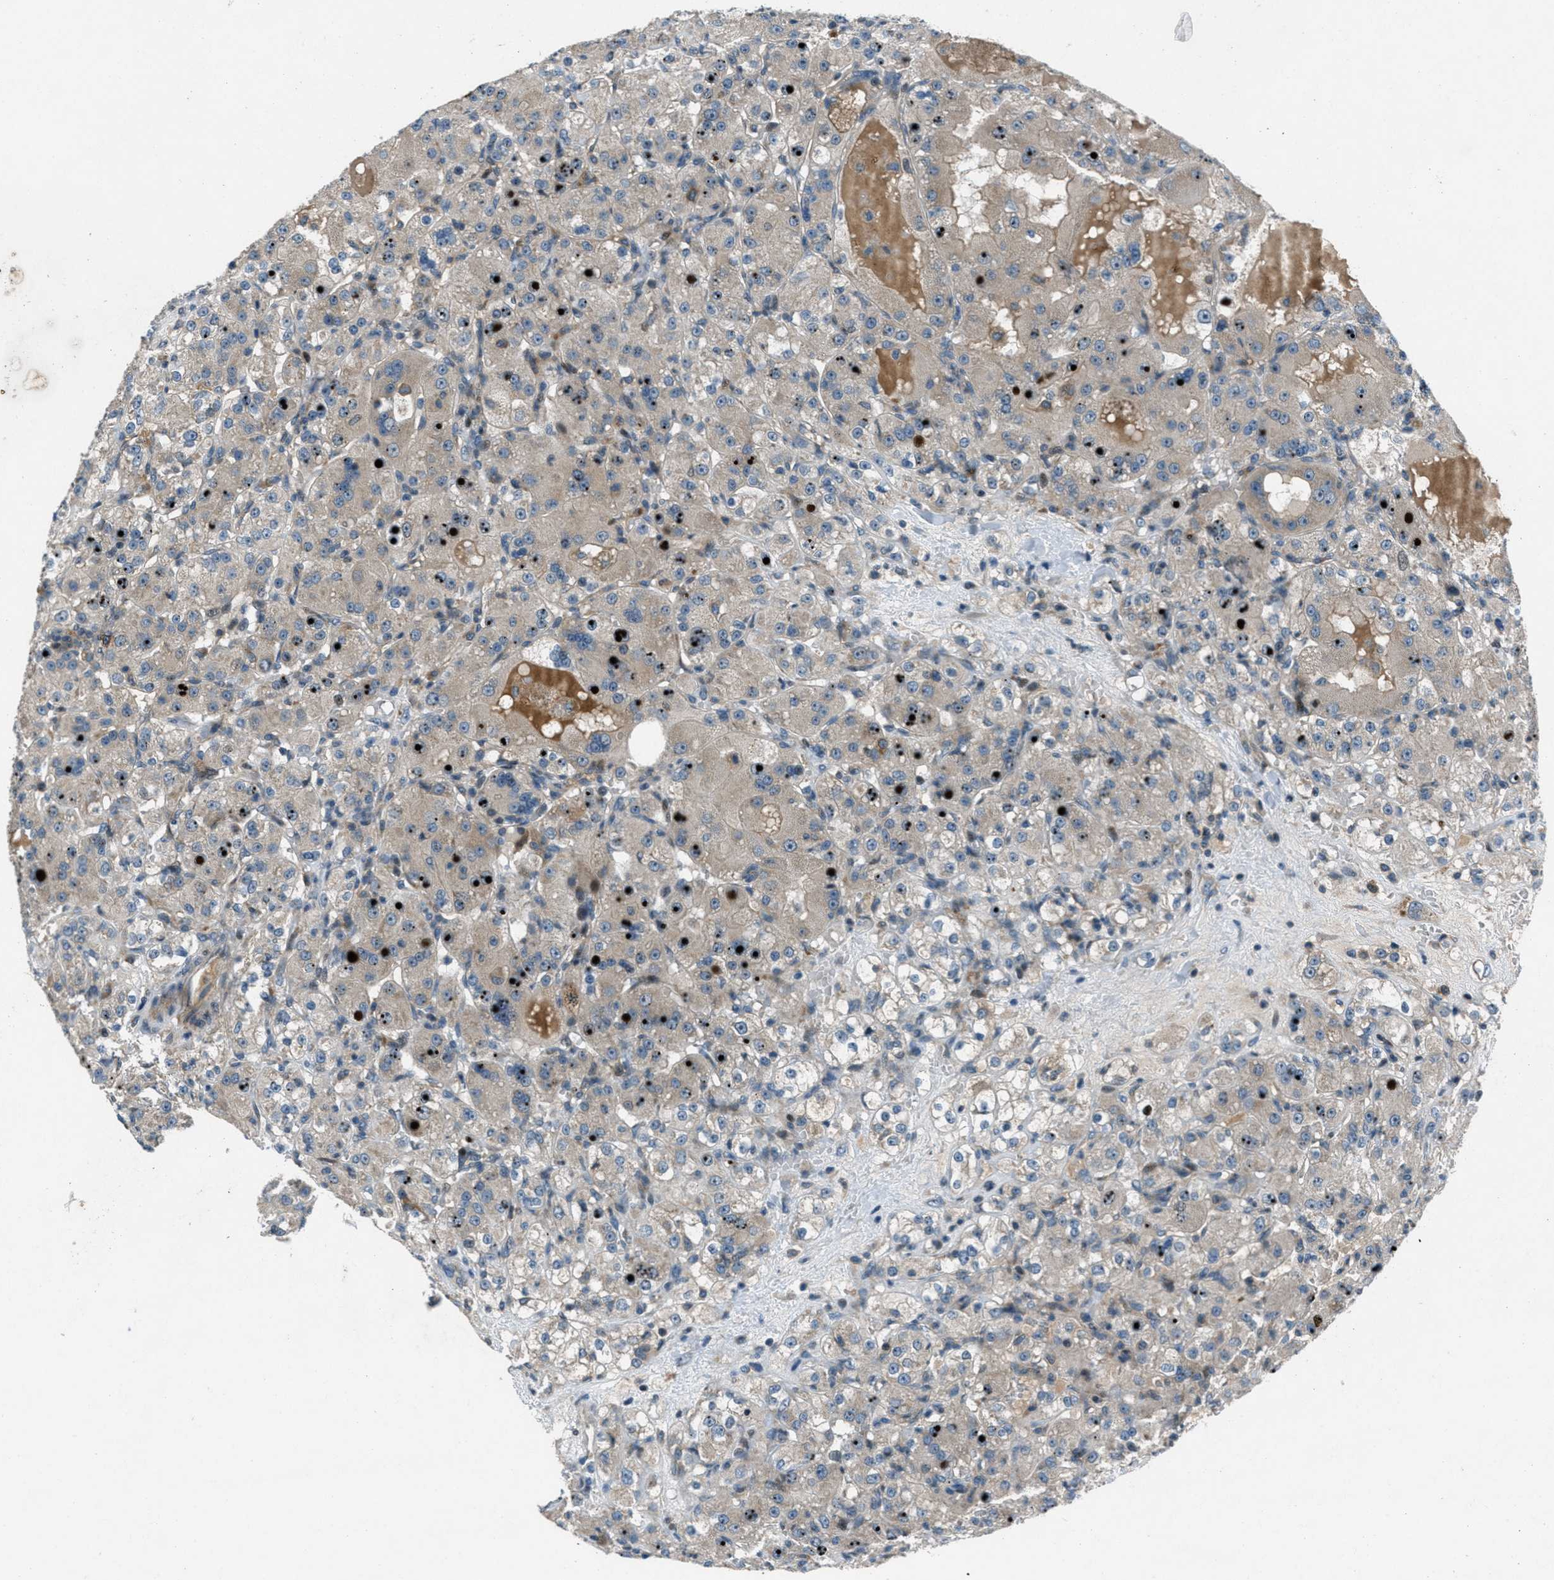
{"staining": {"intensity": "negative", "quantity": "none", "location": "none"}, "tissue": "renal cancer", "cell_type": "Tumor cells", "image_type": "cancer", "snomed": [{"axis": "morphology", "description": "Normal tissue, NOS"}, {"axis": "morphology", "description": "Adenocarcinoma, NOS"}, {"axis": "topography", "description": "Kidney"}], "caption": "A high-resolution photomicrograph shows IHC staining of renal cancer (adenocarcinoma), which reveals no significant expression in tumor cells.", "gene": "CLEC2D", "patient": {"sex": "male", "age": 61}}